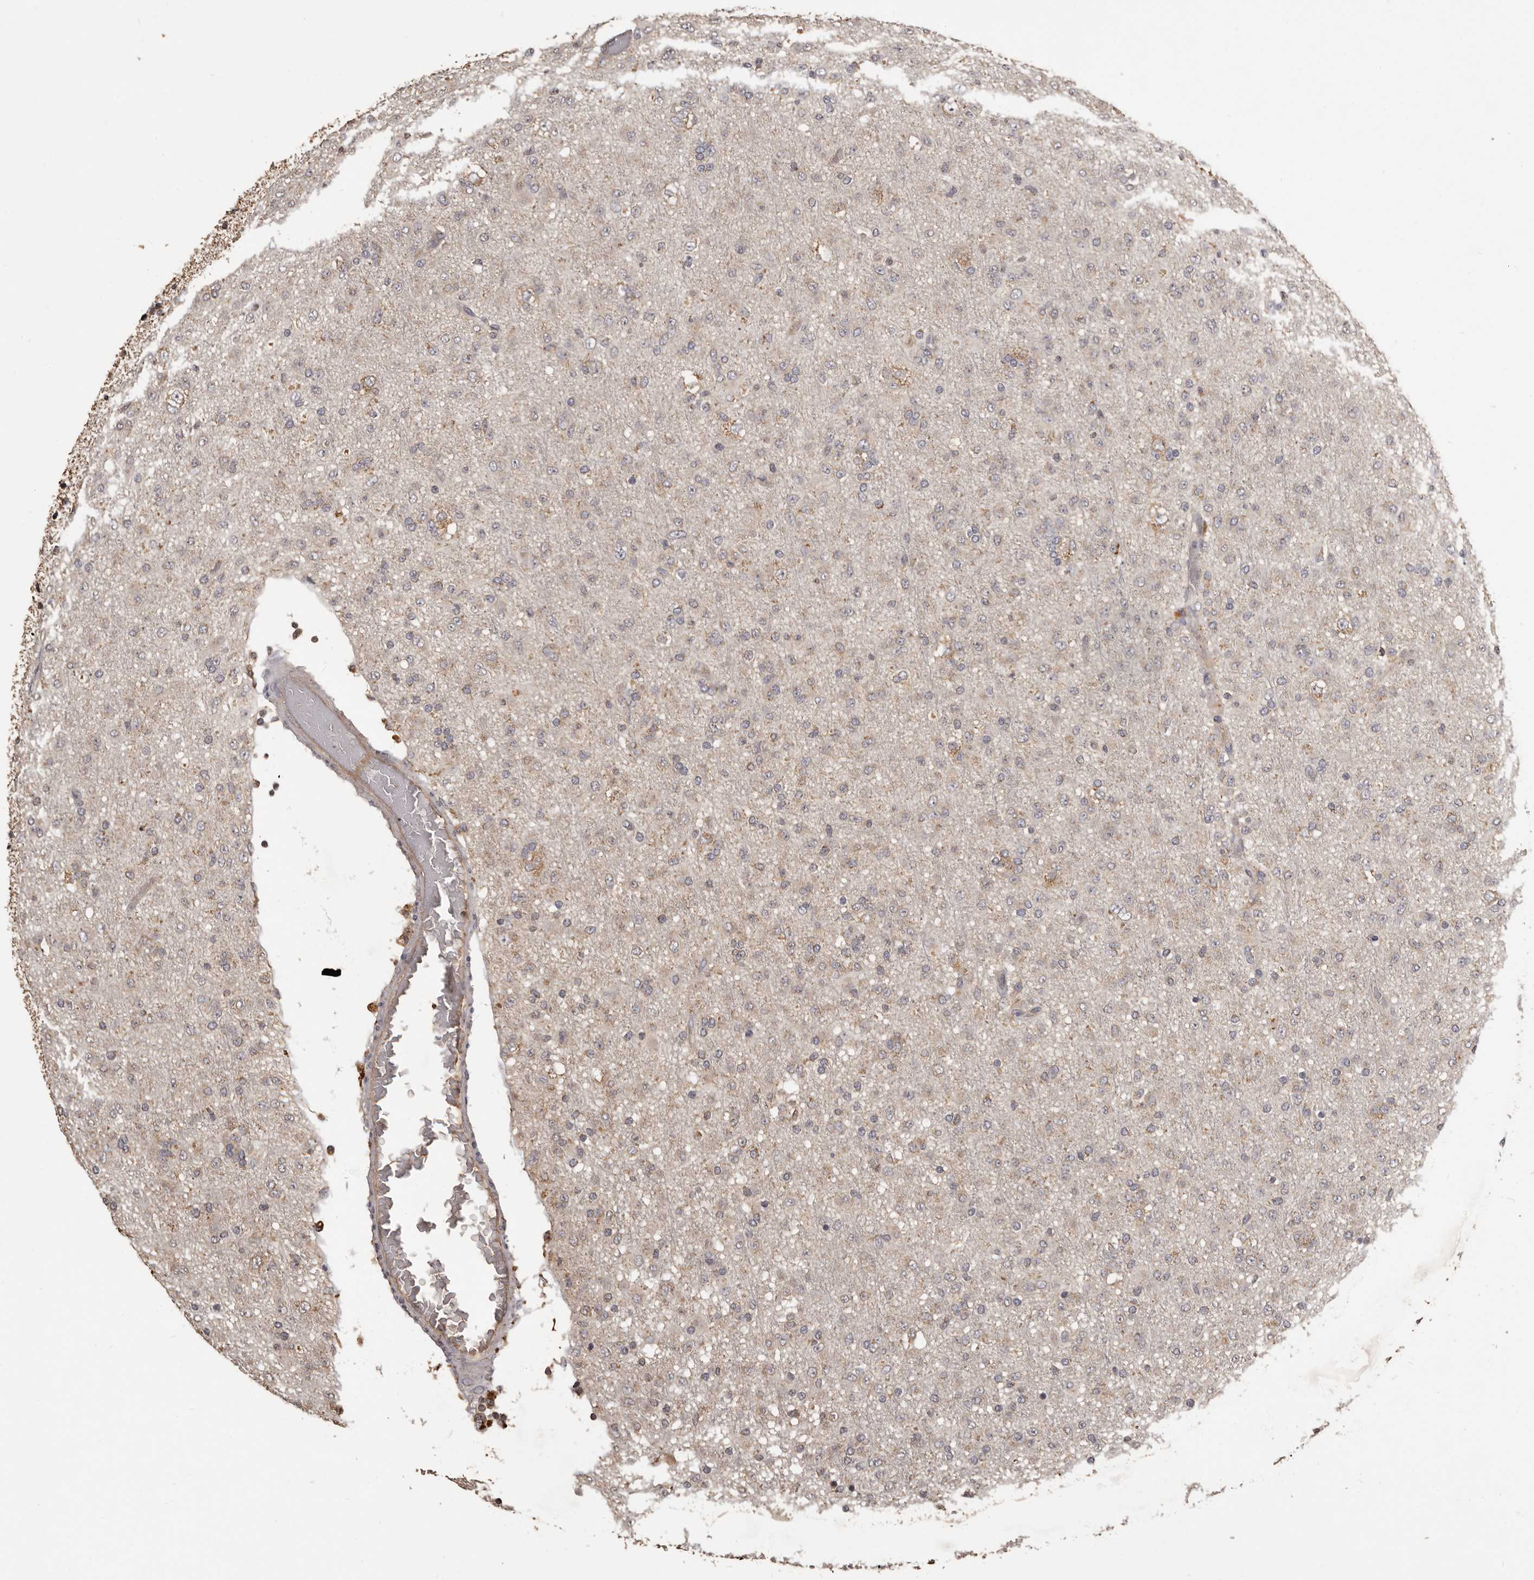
{"staining": {"intensity": "weak", "quantity": "<25%", "location": "cytoplasmic/membranous"}, "tissue": "glioma", "cell_type": "Tumor cells", "image_type": "cancer", "snomed": [{"axis": "morphology", "description": "Glioma, malignant, Low grade"}, {"axis": "topography", "description": "Brain"}], "caption": "Tumor cells are negative for brown protein staining in glioma.", "gene": "MGAT5", "patient": {"sex": "male", "age": 65}}